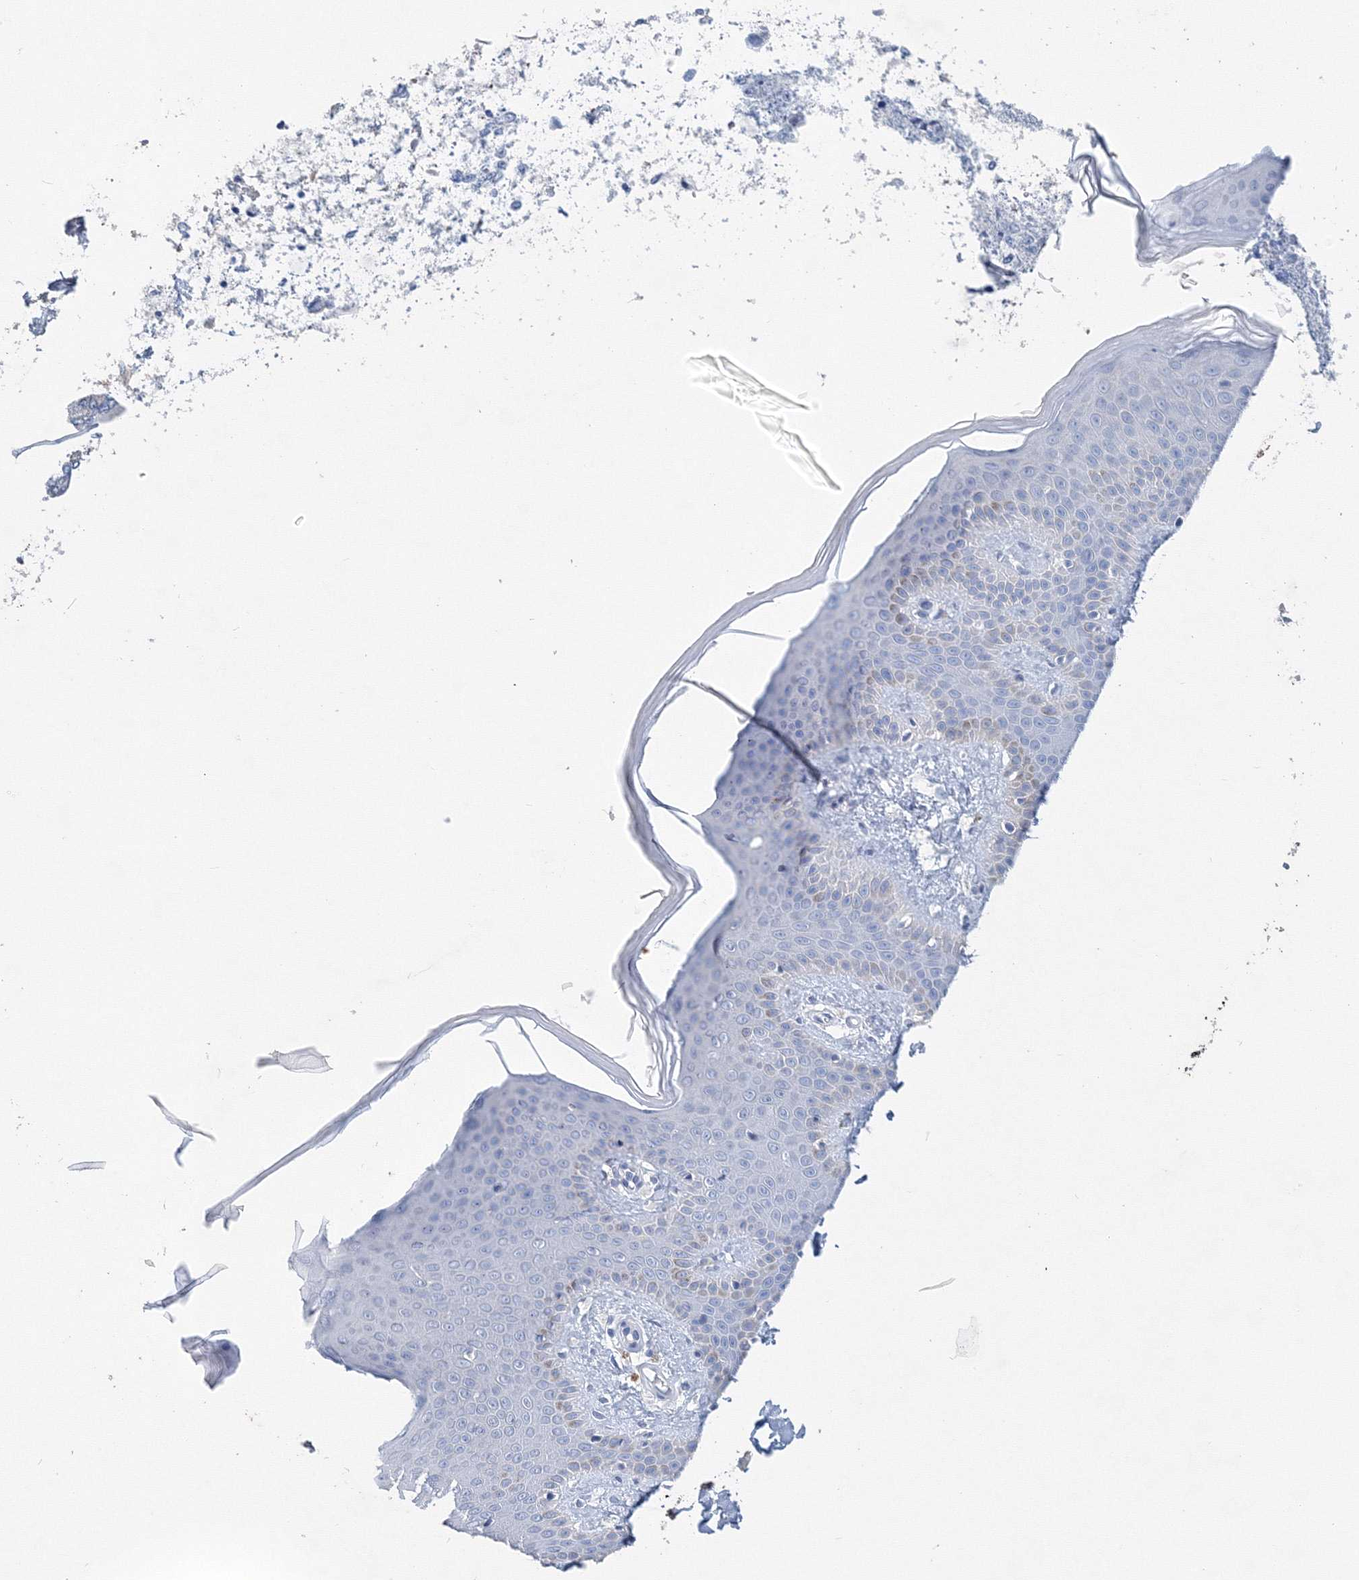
{"staining": {"intensity": "negative", "quantity": "none", "location": "none"}, "tissue": "skin", "cell_type": "Fibroblasts", "image_type": "normal", "snomed": [{"axis": "morphology", "description": "Normal tissue, NOS"}, {"axis": "topography", "description": "Skin"}], "caption": "Micrograph shows no protein staining in fibroblasts of normal skin. (DAB (3,3'-diaminobenzidine) immunohistochemistry with hematoxylin counter stain).", "gene": "OSBPL6", "patient": {"sex": "male", "age": 36}}